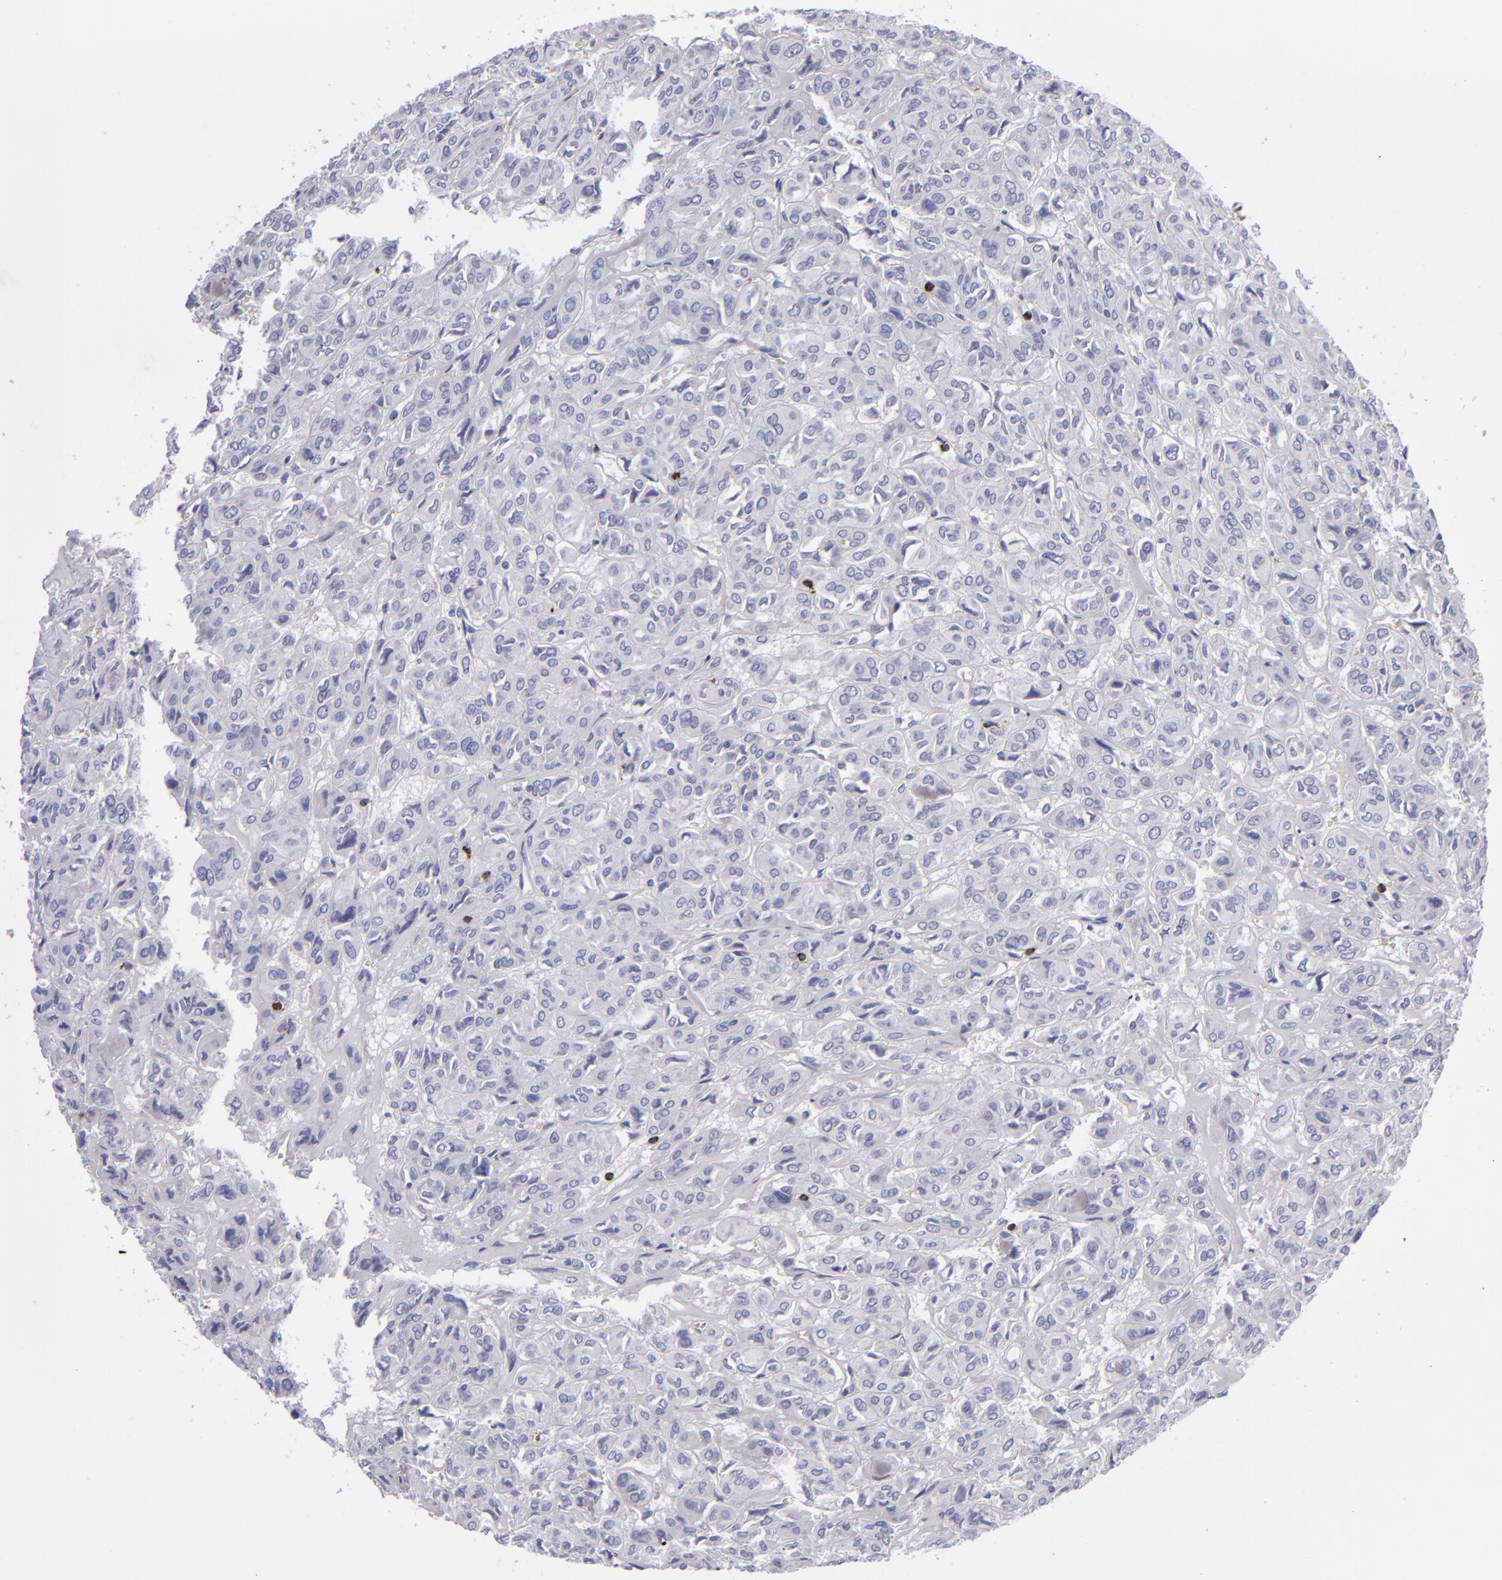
{"staining": {"intensity": "negative", "quantity": "none", "location": "none"}, "tissue": "thyroid cancer", "cell_type": "Tumor cells", "image_type": "cancer", "snomed": [{"axis": "morphology", "description": "Follicular adenoma carcinoma, NOS"}, {"axis": "topography", "description": "Thyroid gland"}], "caption": "The histopathology image displays no staining of tumor cells in thyroid cancer (follicular adenoma carcinoma). The staining was performed using DAB to visualize the protein expression in brown, while the nuclei were stained in blue with hematoxylin (Magnification: 20x).", "gene": "CD2", "patient": {"sex": "female", "age": 71}}